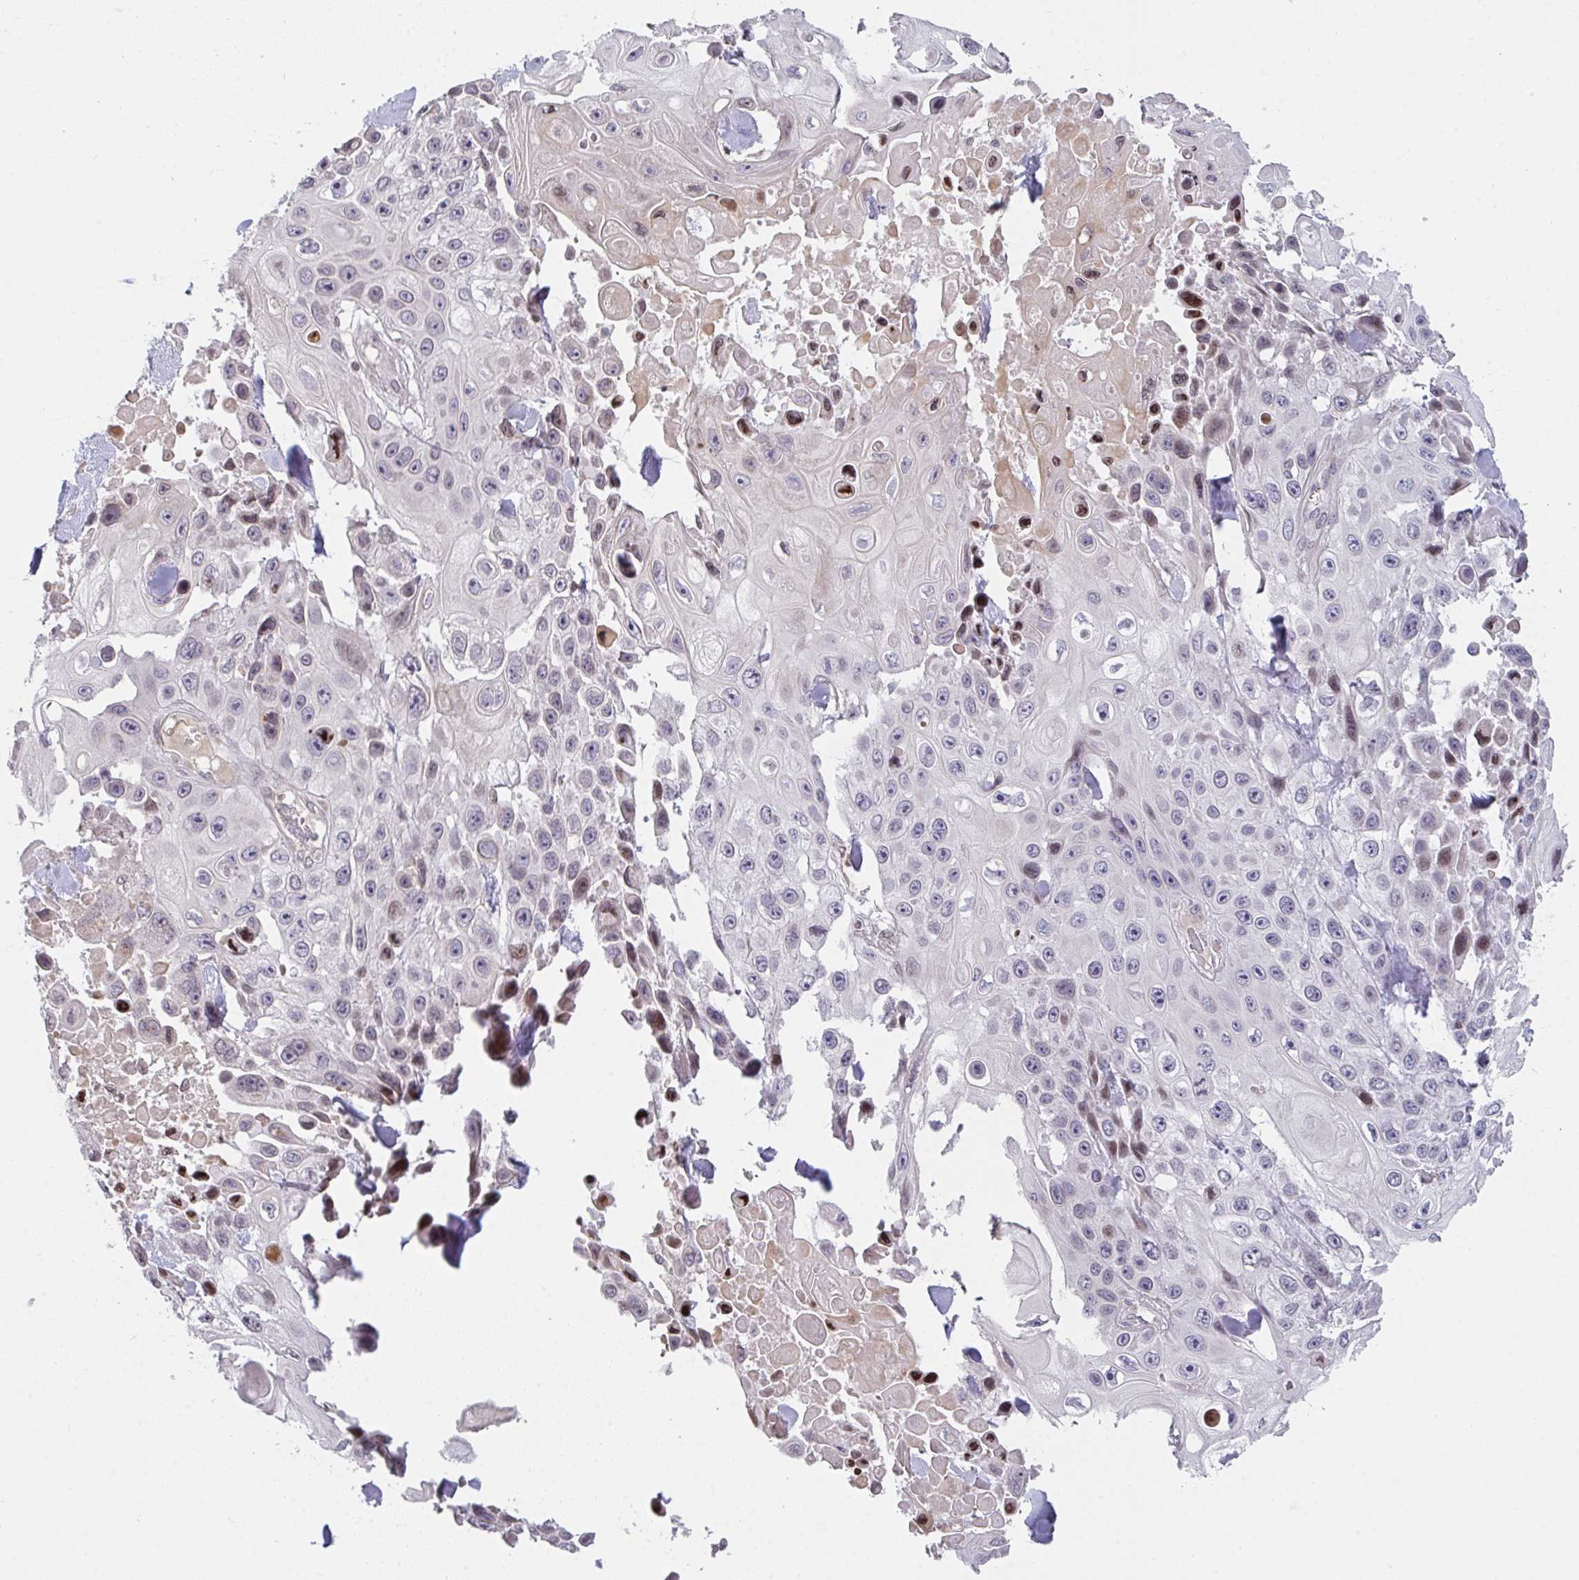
{"staining": {"intensity": "weak", "quantity": "<25%", "location": "nuclear"}, "tissue": "skin cancer", "cell_type": "Tumor cells", "image_type": "cancer", "snomed": [{"axis": "morphology", "description": "Squamous cell carcinoma, NOS"}, {"axis": "topography", "description": "Skin"}], "caption": "IHC of human skin cancer shows no expression in tumor cells.", "gene": "PCDHB8", "patient": {"sex": "male", "age": 82}}